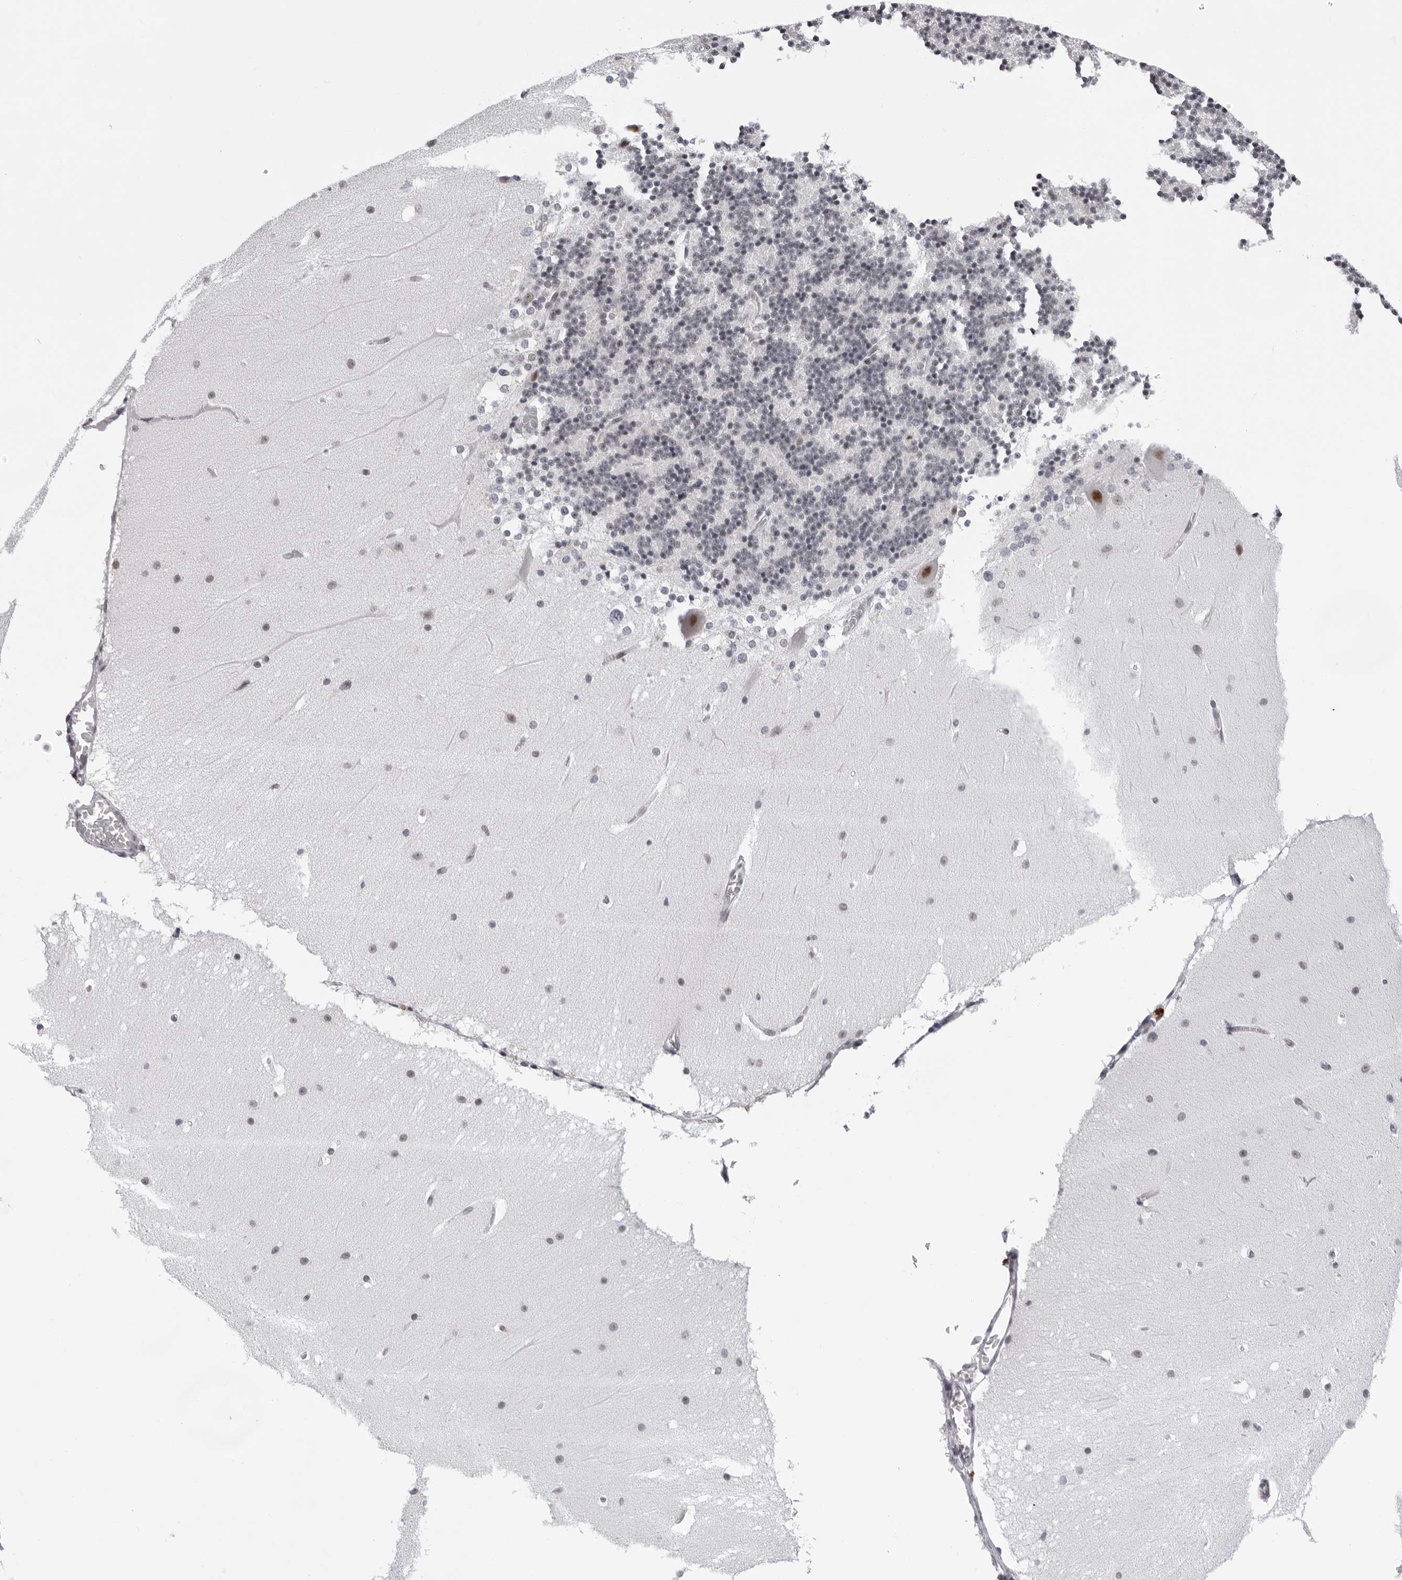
{"staining": {"intensity": "weak", "quantity": "25%-75%", "location": "nuclear"}, "tissue": "cerebellum", "cell_type": "Cells in granular layer", "image_type": "normal", "snomed": [{"axis": "morphology", "description": "Normal tissue, NOS"}, {"axis": "topography", "description": "Cerebellum"}], "caption": "This photomicrograph reveals immunohistochemistry (IHC) staining of unremarkable human cerebellum, with low weak nuclear expression in about 25%-75% of cells in granular layer.", "gene": "USP1", "patient": {"sex": "female", "age": 19}}